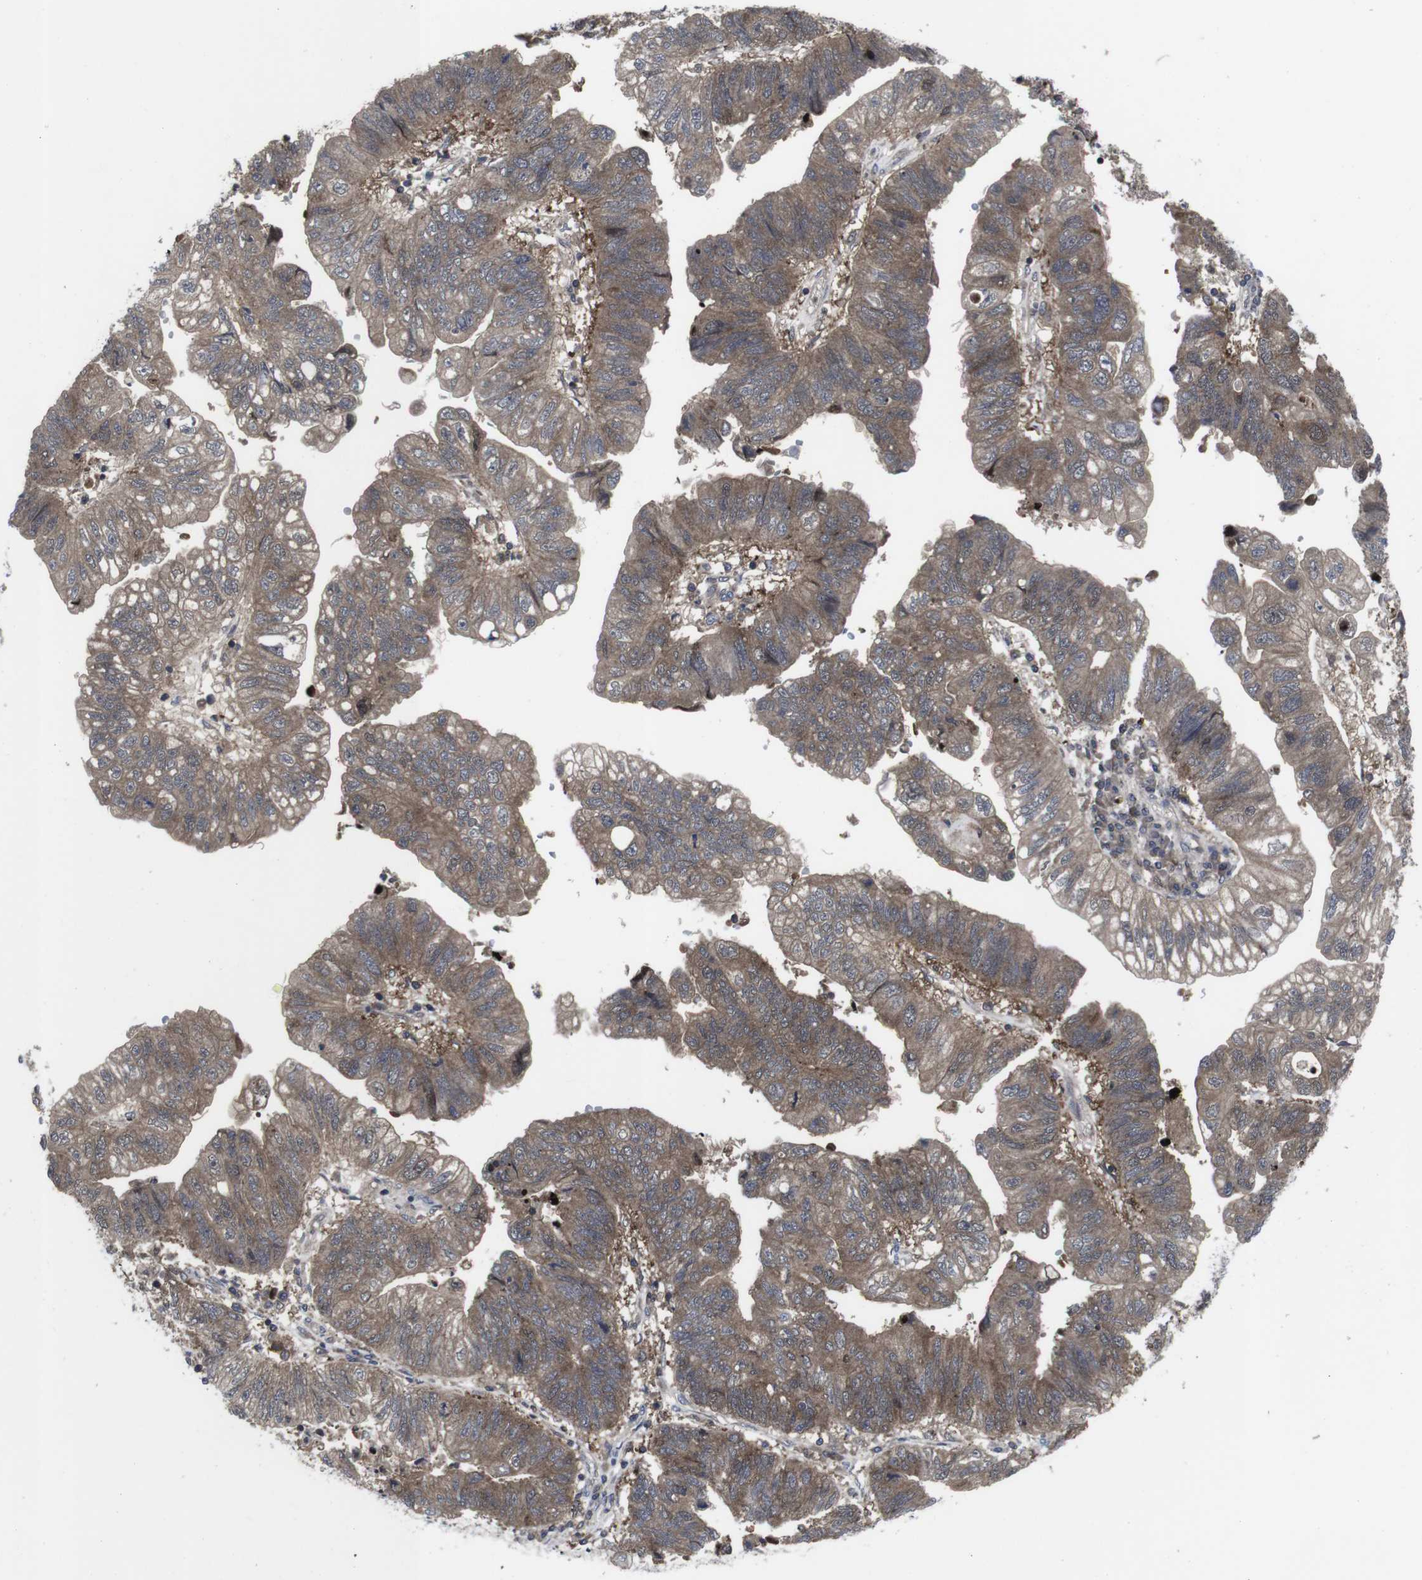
{"staining": {"intensity": "moderate", "quantity": ">75%", "location": "cytoplasmic/membranous"}, "tissue": "stomach cancer", "cell_type": "Tumor cells", "image_type": "cancer", "snomed": [{"axis": "morphology", "description": "Adenocarcinoma, NOS"}, {"axis": "topography", "description": "Stomach"}], "caption": "Immunohistochemical staining of stomach cancer (adenocarcinoma) demonstrates medium levels of moderate cytoplasmic/membranous staining in approximately >75% of tumor cells.", "gene": "HPRT1", "patient": {"sex": "male", "age": 59}}